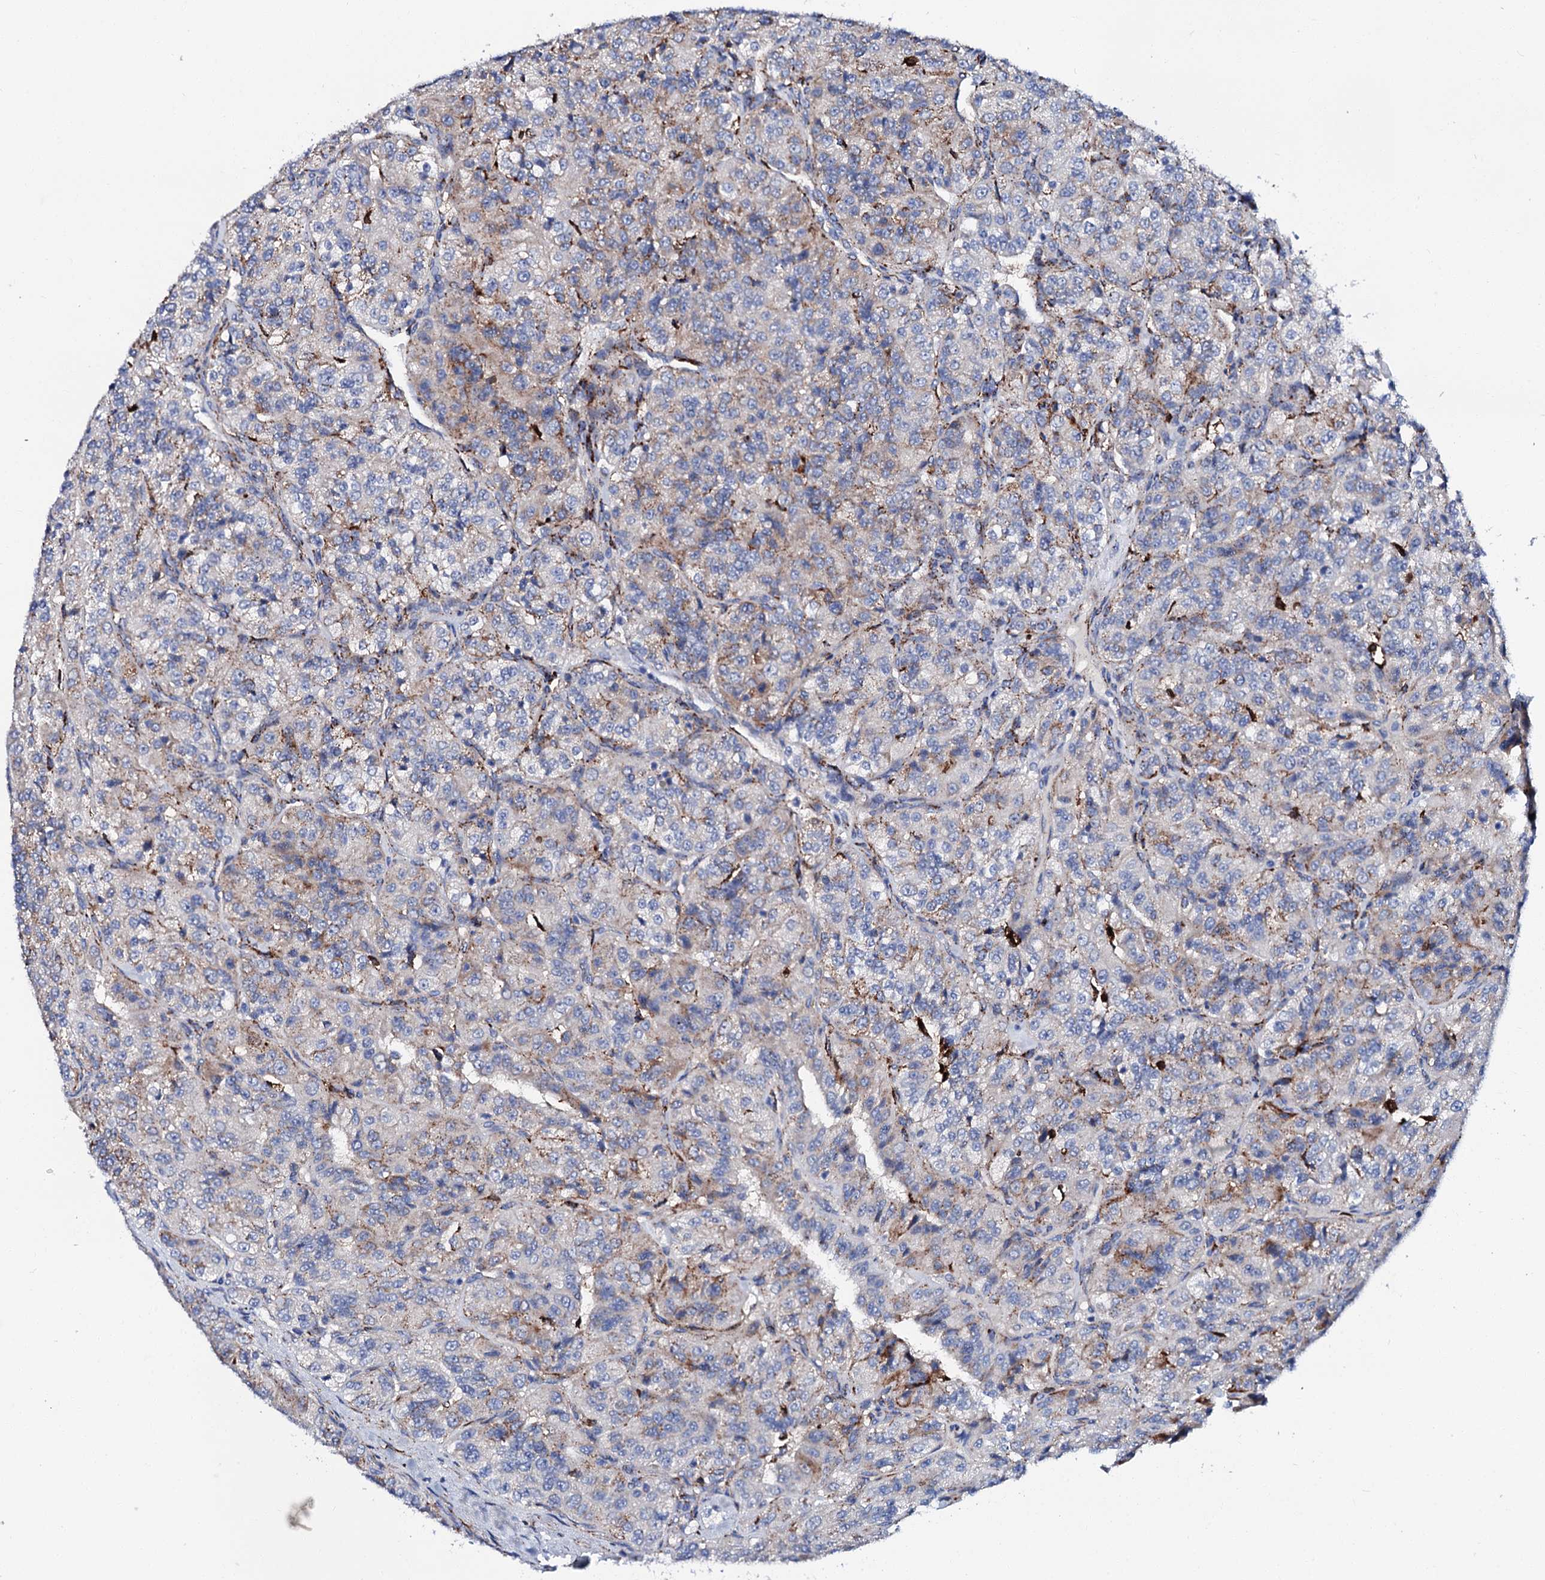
{"staining": {"intensity": "weak", "quantity": "25%-75%", "location": "cytoplasmic/membranous"}, "tissue": "renal cancer", "cell_type": "Tumor cells", "image_type": "cancer", "snomed": [{"axis": "morphology", "description": "Adenocarcinoma, NOS"}, {"axis": "topography", "description": "Kidney"}], "caption": "The histopathology image reveals immunohistochemical staining of renal adenocarcinoma. There is weak cytoplasmic/membranous expression is identified in about 25%-75% of tumor cells. The staining is performed using DAB brown chromogen to label protein expression. The nuclei are counter-stained blue using hematoxylin.", "gene": "MED13L", "patient": {"sex": "female", "age": 63}}